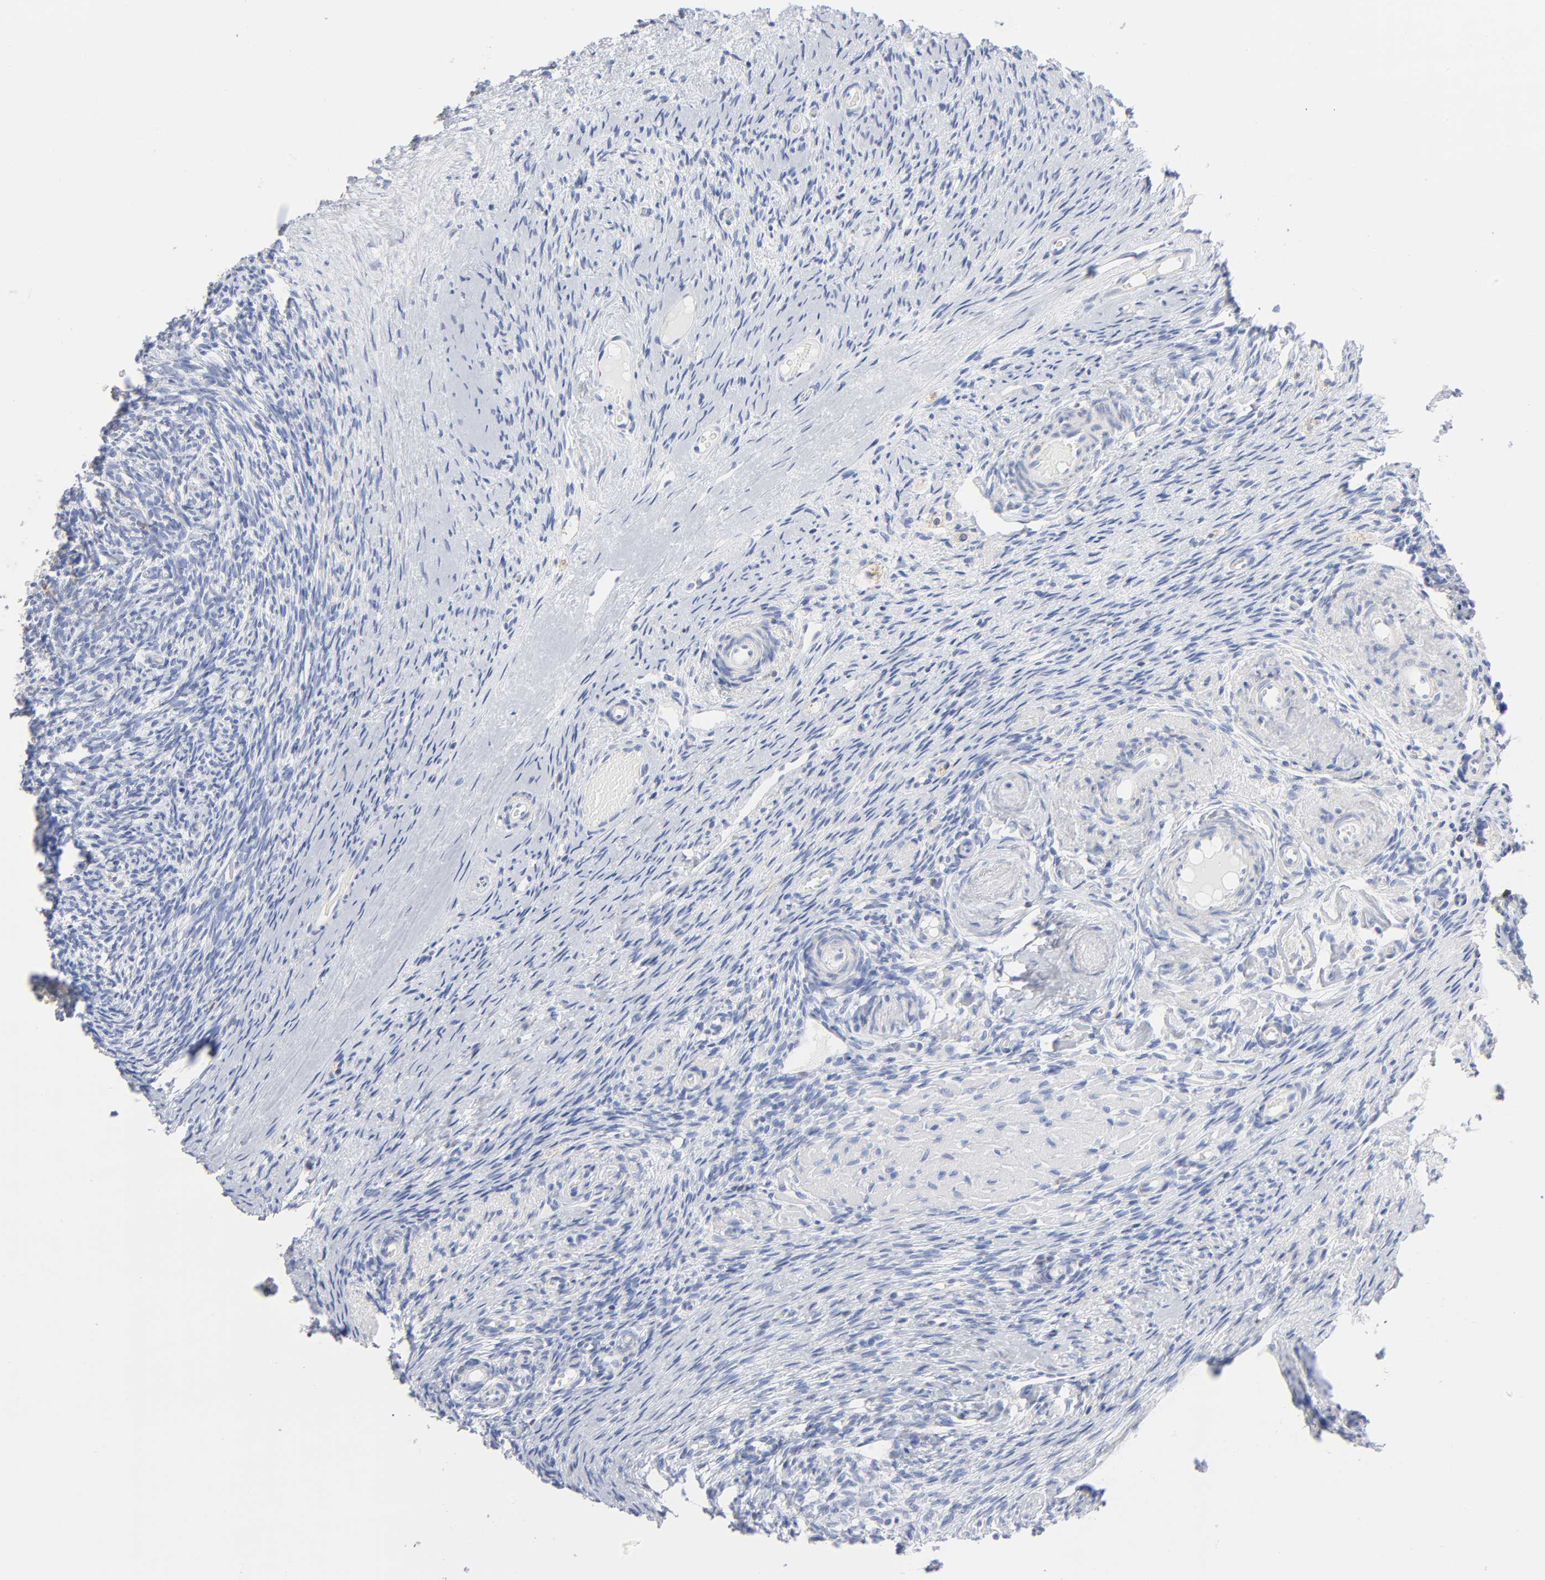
{"staining": {"intensity": "negative", "quantity": "none", "location": "none"}, "tissue": "ovary", "cell_type": "Ovarian stroma cells", "image_type": "normal", "snomed": [{"axis": "morphology", "description": "Normal tissue, NOS"}, {"axis": "topography", "description": "Ovary"}], "caption": "DAB immunohistochemical staining of benign ovary demonstrates no significant staining in ovarian stroma cells.", "gene": "CHCHD10", "patient": {"sex": "female", "age": 60}}